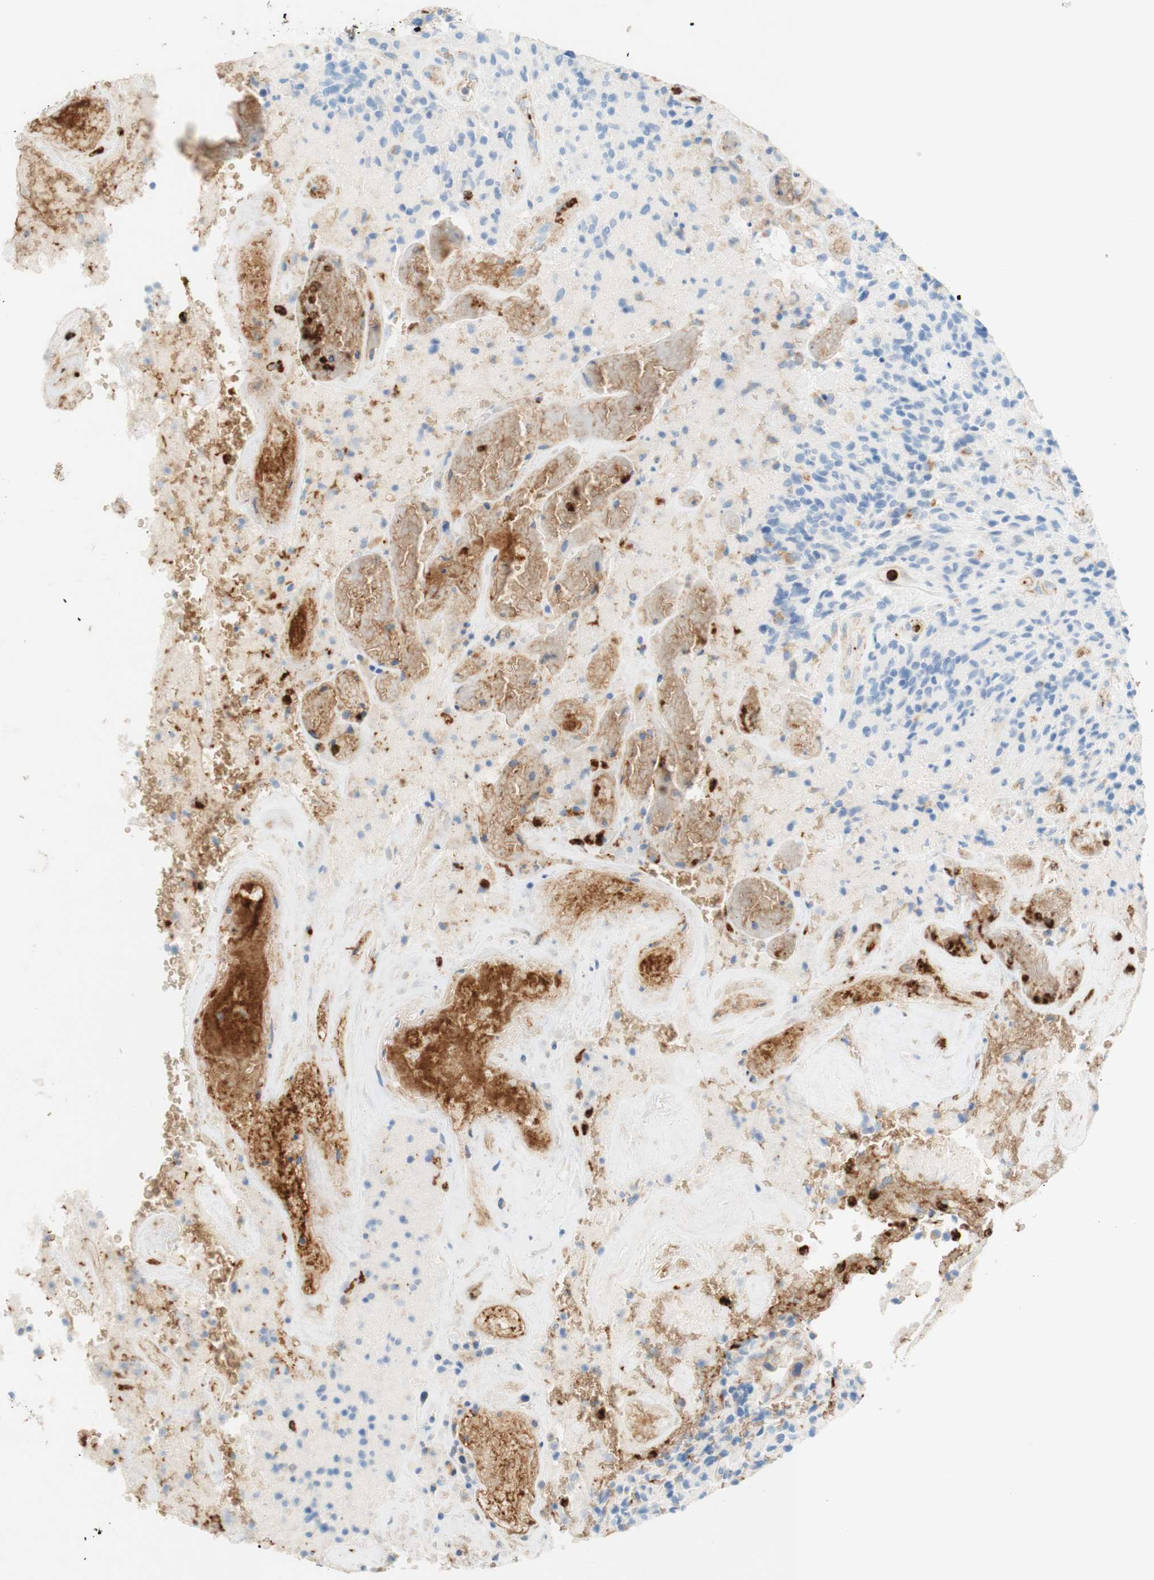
{"staining": {"intensity": "negative", "quantity": "none", "location": "none"}, "tissue": "glioma", "cell_type": "Tumor cells", "image_type": "cancer", "snomed": [{"axis": "morphology", "description": "Glioma, malignant, High grade"}, {"axis": "topography", "description": "Brain"}], "caption": "There is no significant staining in tumor cells of glioma.", "gene": "STOM", "patient": {"sex": "male", "age": 71}}